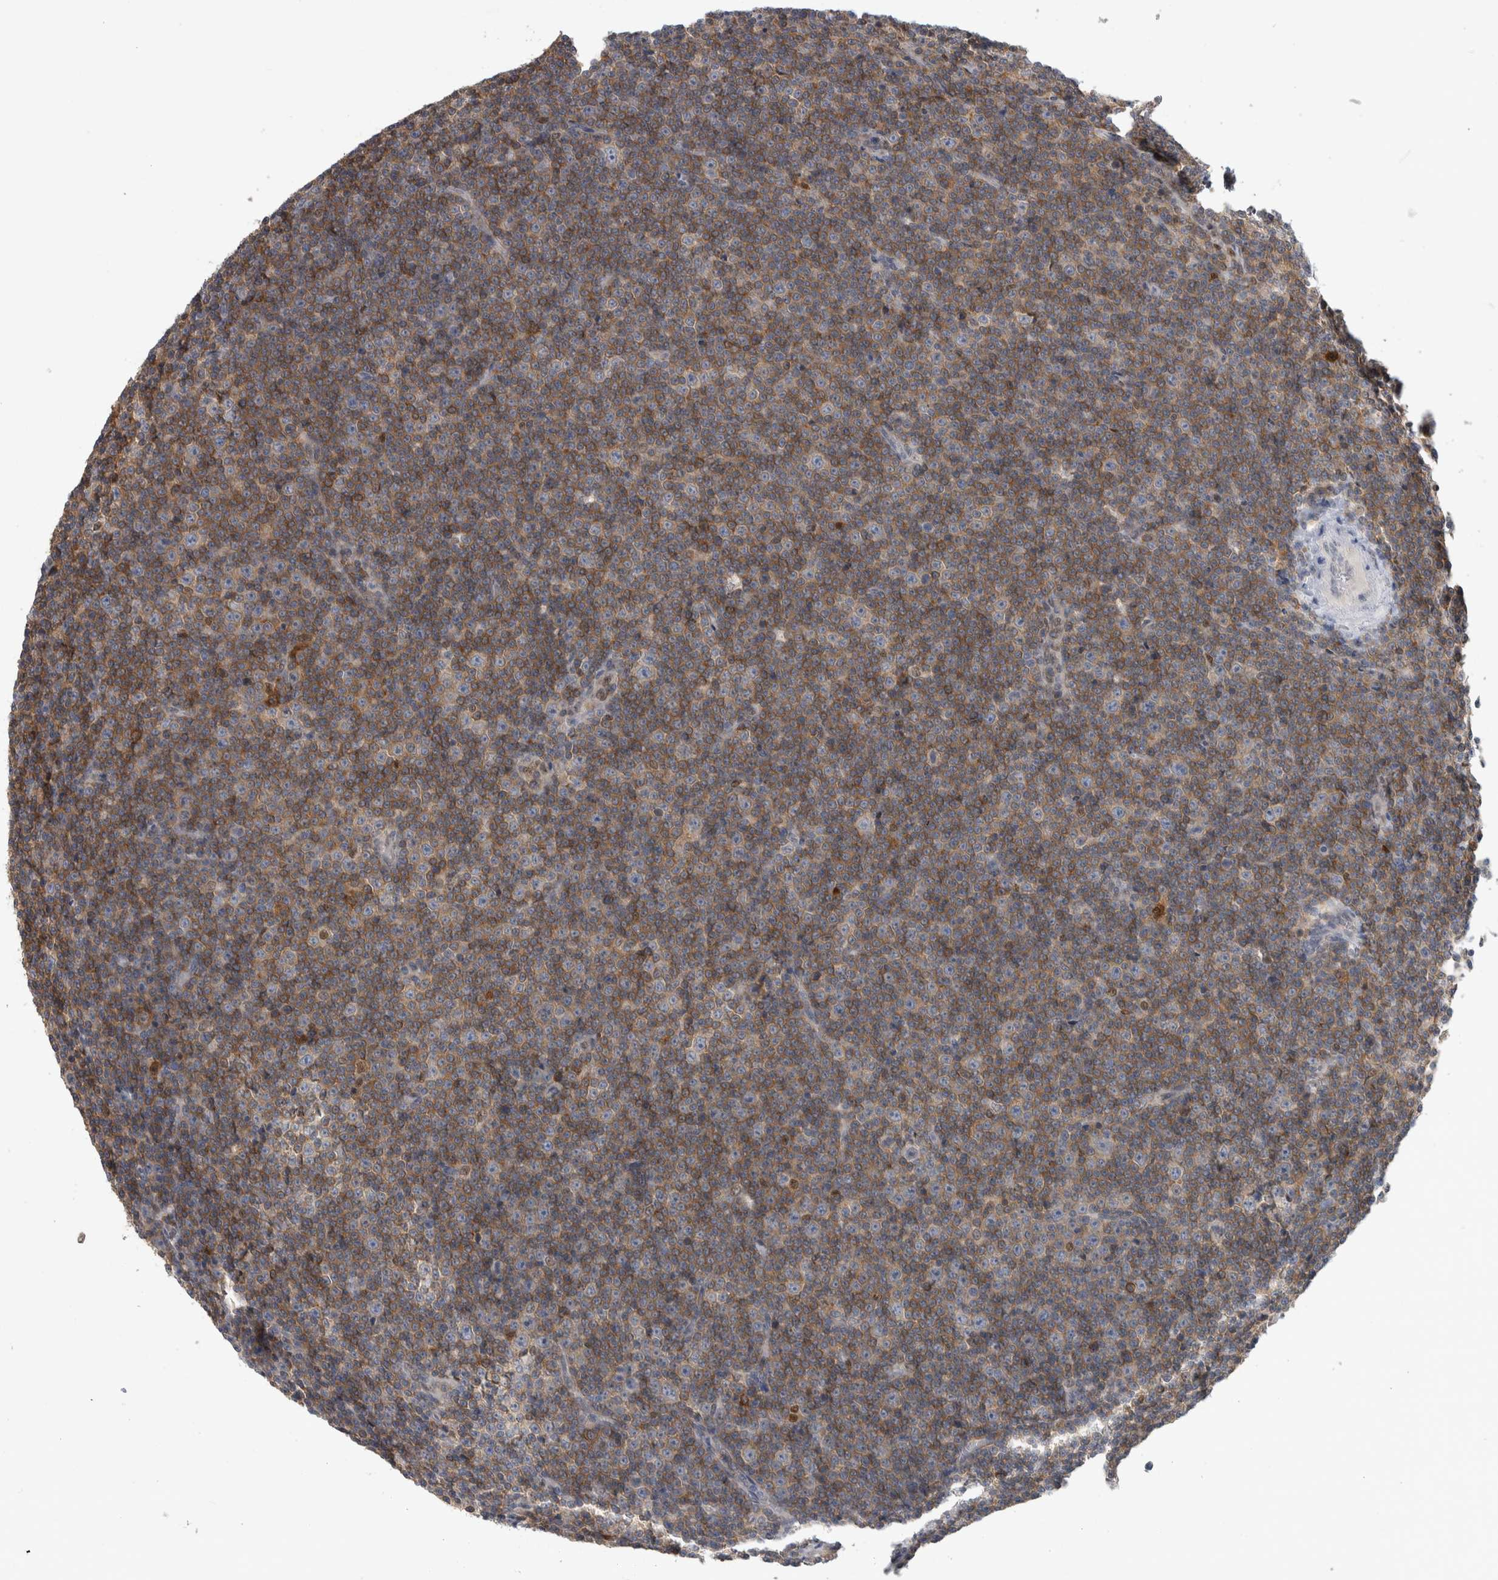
{"staining": {"intensity": "weak", "quantity": ">75%", "location": "cytoplasmic/membranous"}, "tissue": "lymphoma", "cell_type": "Tumor cells", "image_type": "cancer", "snomed": [{"axis": "morphology", "description": "Malignant lymphoma, non-Hodgkin's type, Low grade"}, {"axis": "topography", "description": "Lymph node"}], "caption": "IHC of human malignant lymphoma, non-Hodgkin's type (low-grade) displays low levels of weak cytoplasmic/membranous staining in approximately >75% of tumor cells. (IHC, brightfield microscopy, high magnification).", "gene": "NFKB2", "patient": {"sex": "female", "age": 67}}